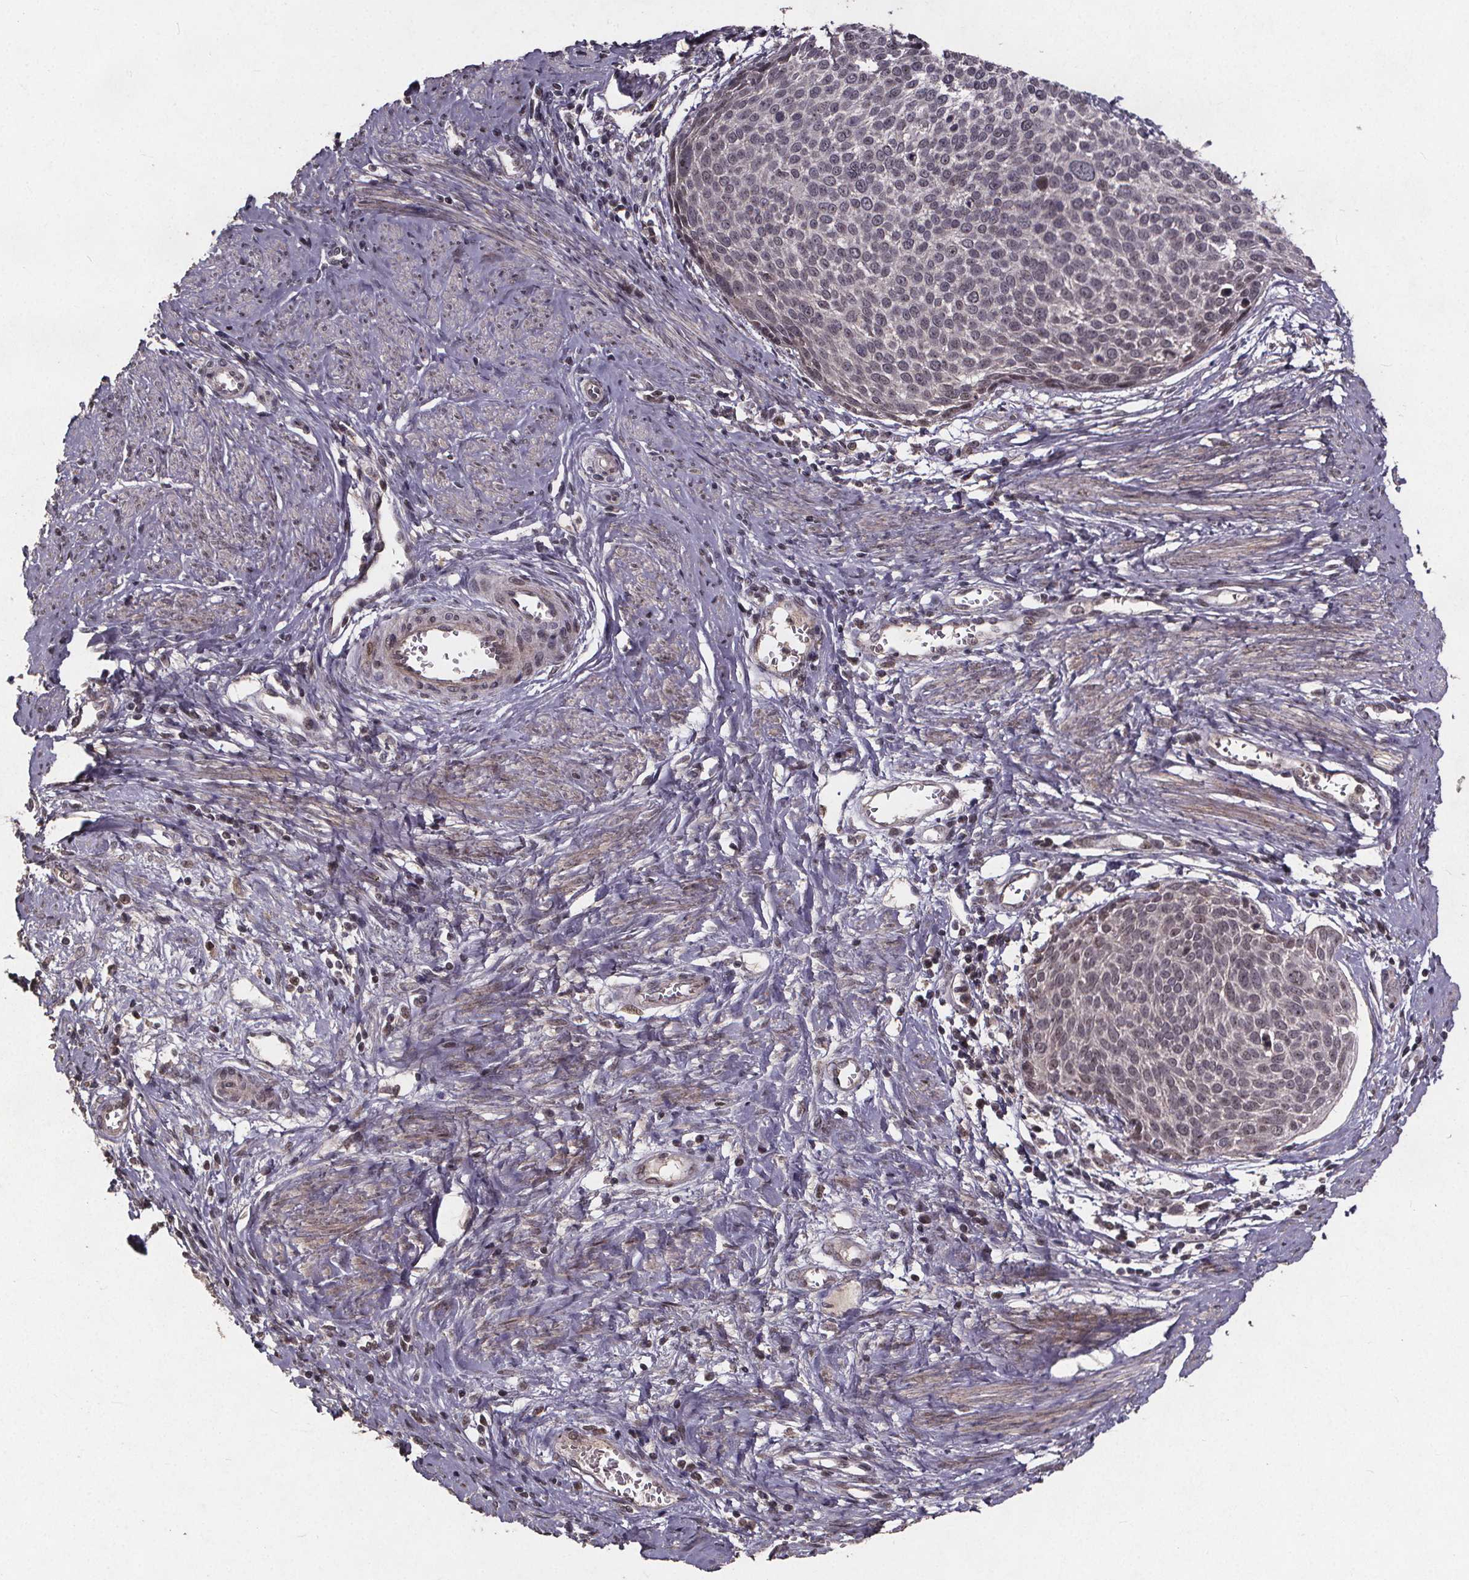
{"staining": {"intensity": "negative", "quantity": "none", "location": "none"}, "tissue": "cervical cancer", "cell_type": "Tumor cells", "image_type": "cancer", "snomed": [{"axis": "morphology", "description": "Squamous cell carcinoma, NOS"}, {"axis": "topography", "description": "Cervix"}], "caption": "DAB (3,3'-diaminobenzidine) immunohistochemical staining of squamous cell carcinoma (cervical) shows no significant staining in tumor cells.", "gene": "GPX3", "patient": {"sex": "female", "age": 39}}